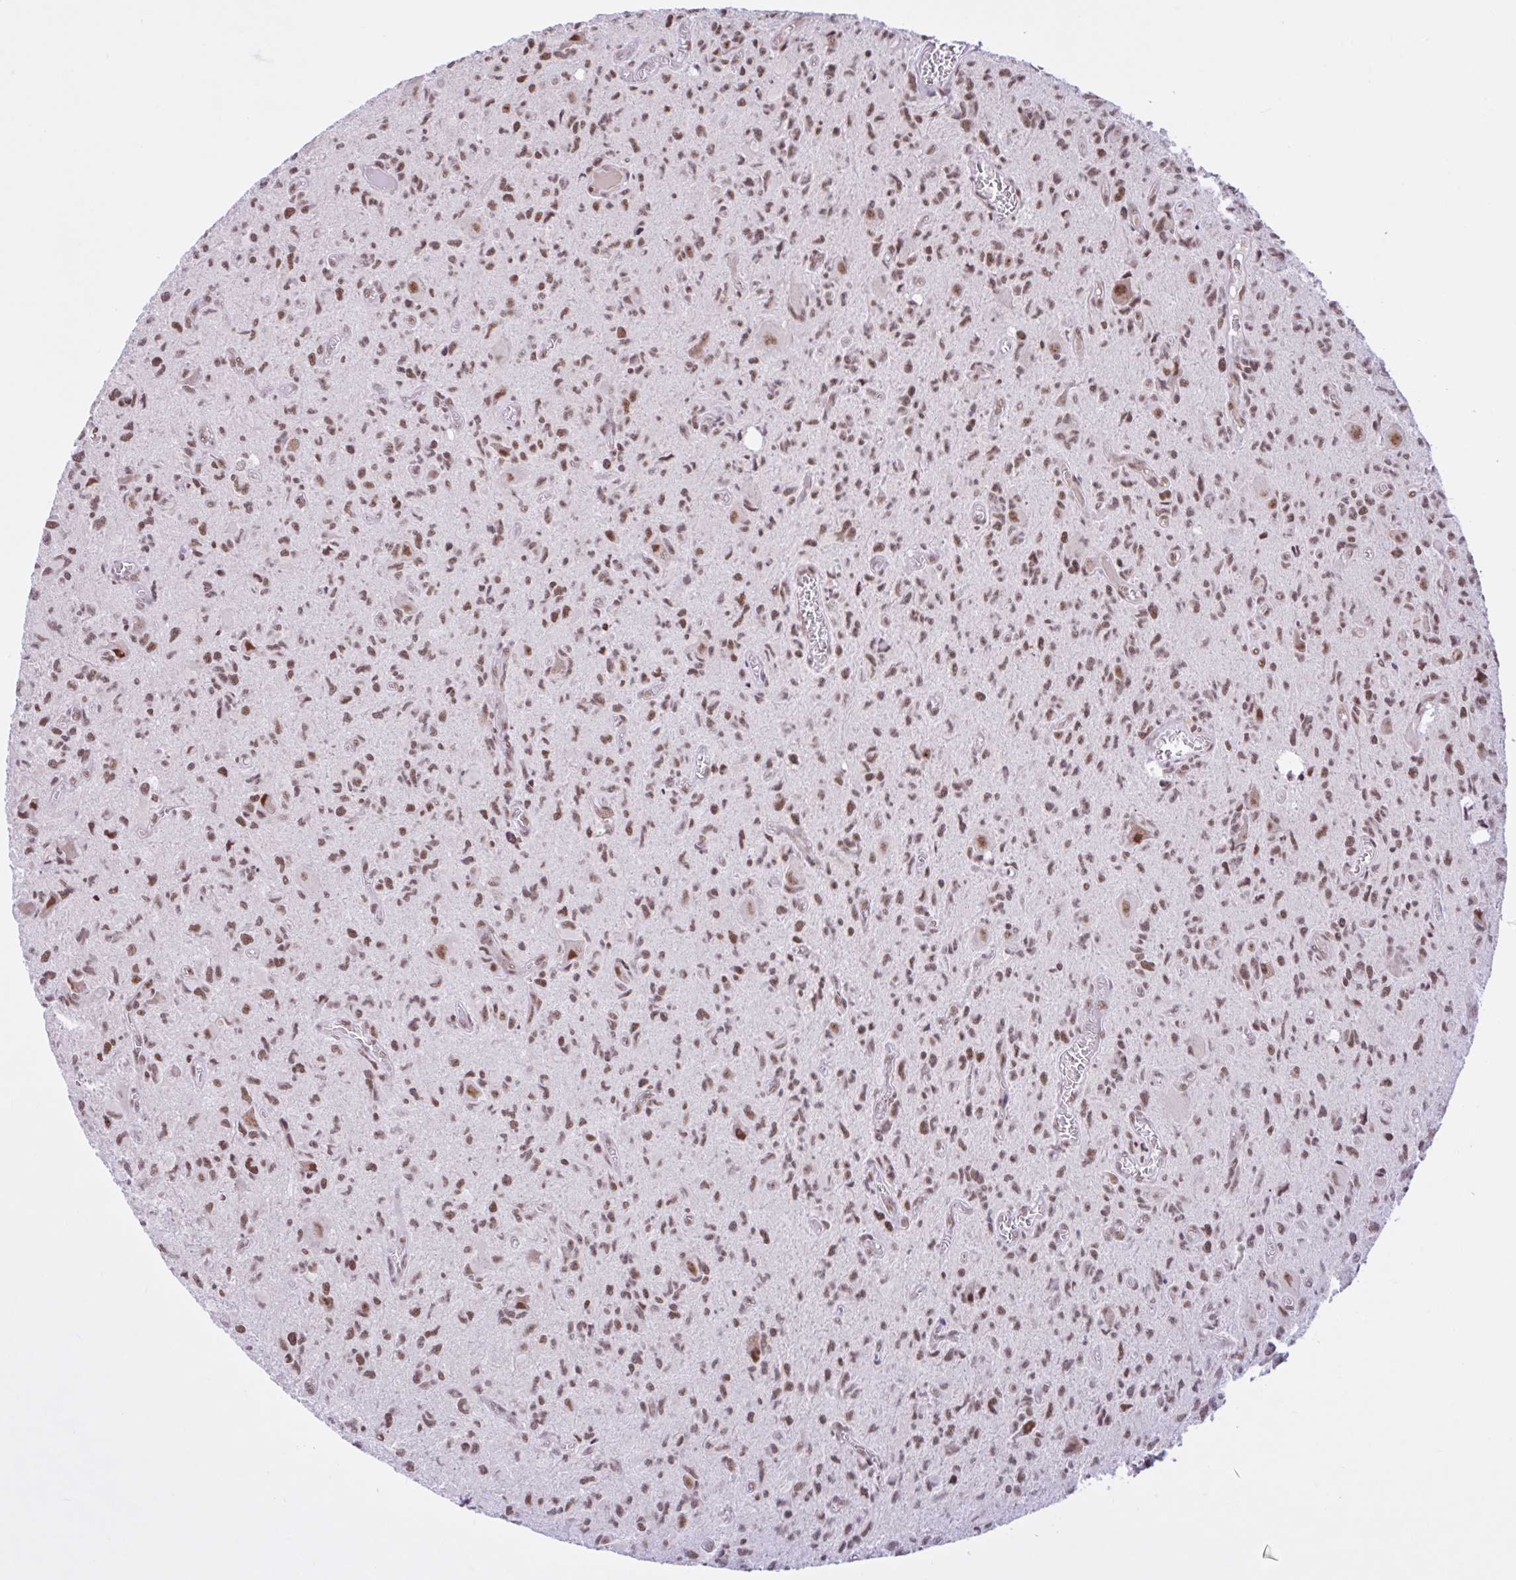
{"staining": {"intensity": "moderate", "quantity": ">75%", "location": "nuclear"}, "tissue": "glioma", "cell_type": "Tumor cells", "image_type": "cancer", "snomed": [{"axis": "morphology", "description": "Glioma, malignant, High grade"}, {"axis": "topography", "description": "Brain"}], "caption": "Tumor cells display medium levels of moderate nuclear positivity in about >75% of cells in malignant glioma (high-grade).", "gene": "CCDC12", "patient": {"sex": "male", "age": 76}}